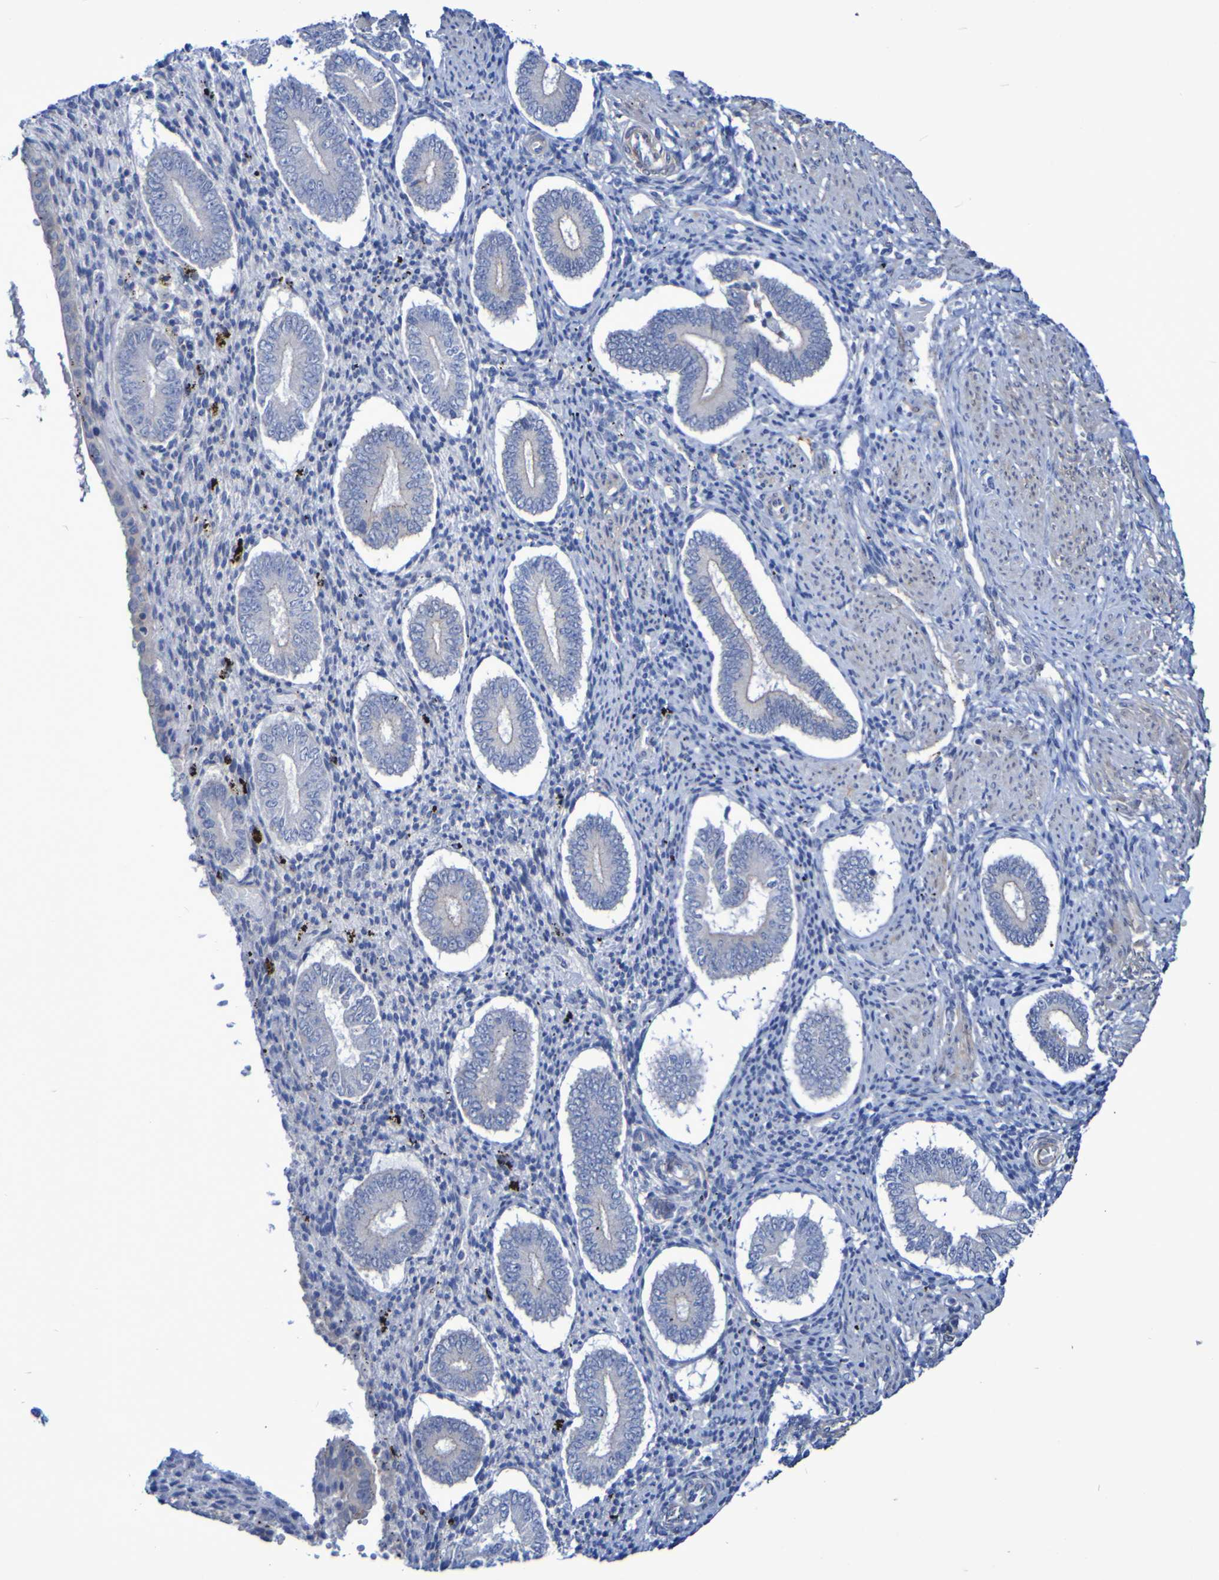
{"staining": {"intensity": "negative", "quantity": "none", "location": "none"}, "tissue": "endometrium", "cell_type": "Cells in endometrial stroma", "image_type": "normal", "snomed": [{"axis": "morphology", "description": "Normal tissue, NOS"}, {"axis": "topography", "description": "Endometrium"}], "caption": "Human endometrium stained for a protein using immunohistochemistry (IHC) demonstrates no staining in cells in endometrial stroma.", "gene": "LPP", "patient": {"sex": "female", "age": 42}}